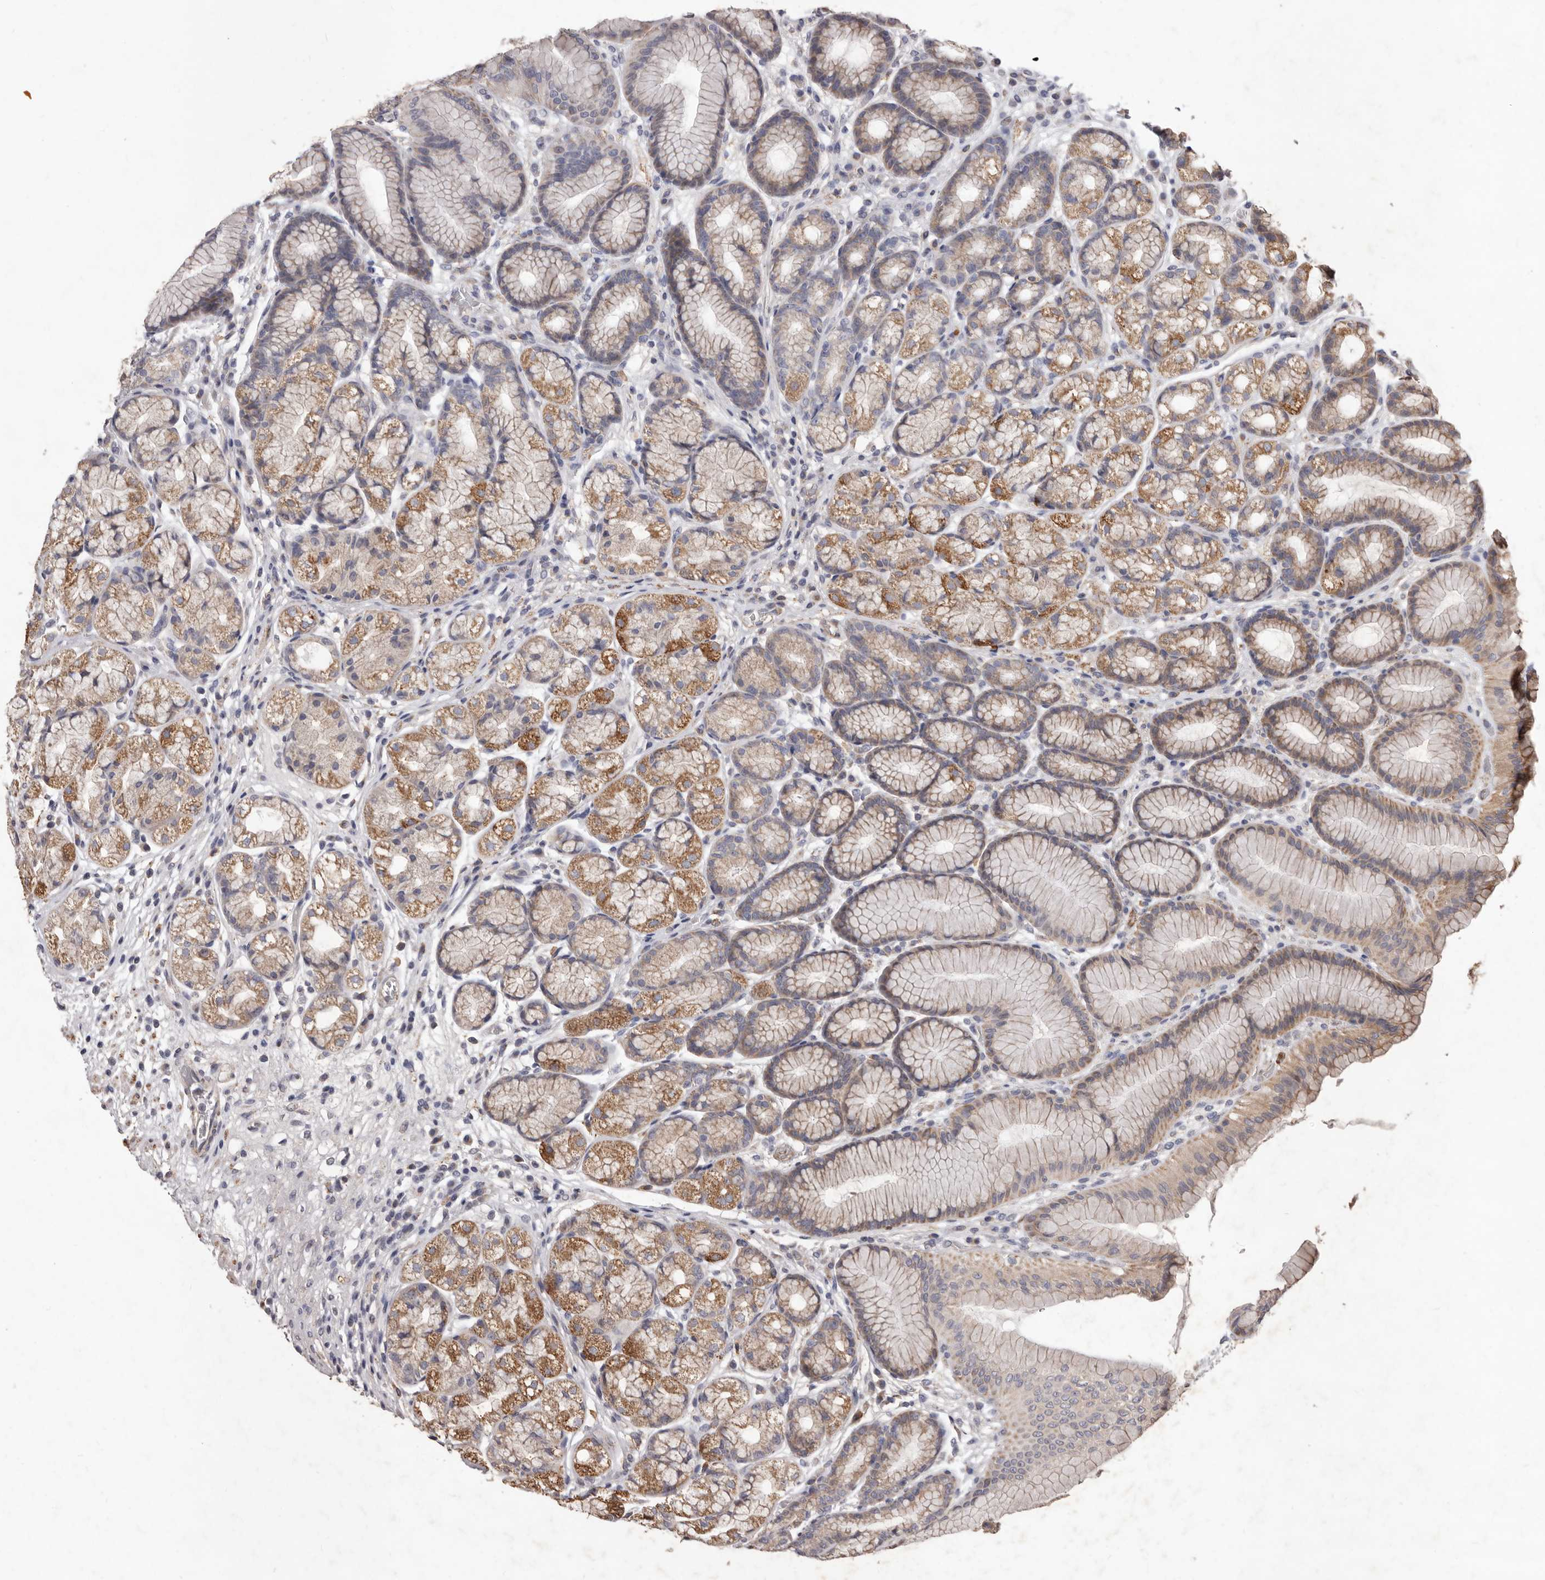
{"staining": {"intensity": "moderate", "quantity": ">75%", "location": "cytoplasmic/membranous"}, "tissue": "stomach", "cell_type": "Glandular cells", "image_type": "normal", "snomed": [{"axis": "morphology", "description": "Normal tissue, NOS"}, {"axis": "topography", "description": "Stomach"}], "caption": "Immunohistochemical staining of unremarkable human stomach demonstrates >75% levels of moderate cytoplasmic/membranous protein positivity in approximately >75% of glandular cells.", "gene": "CXCL14", "patient": {"sex": "male", "age": 57}}